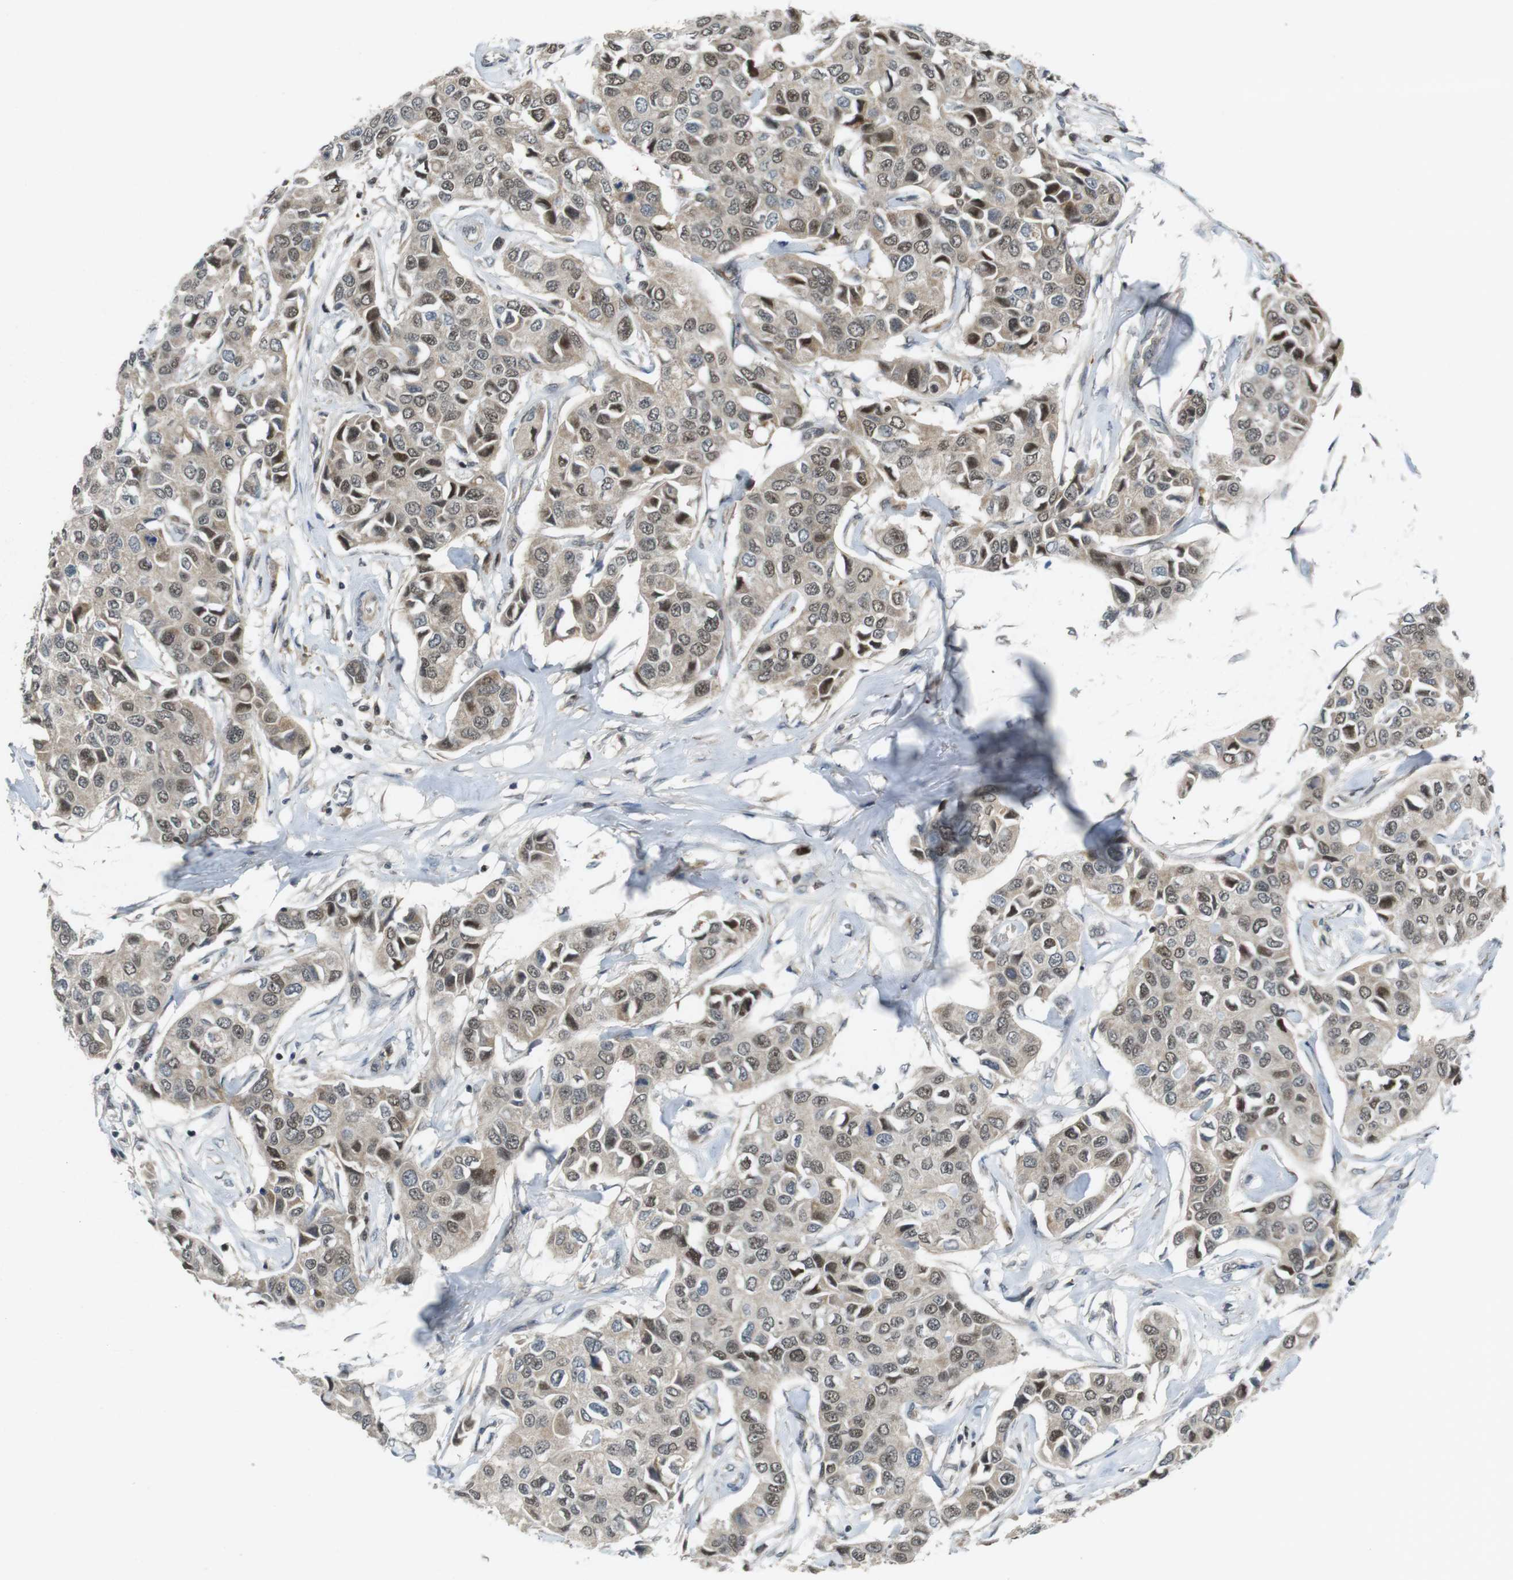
{"staining": {"intensity": "moderate", "quantity": ">75%", "location": "cytoplasmic/membranous,nuclear"}, "tissue": "breast cancer", "cell_type": "Tumor cells", "image_type": "cancer", "snomed": [{"axis": "morphology", "description": "Duct carcinoma"}, {"axis": "topography", "description": "Breast"}], "caption": "Immunohistochemical staining of human breast invasive ductal carcinoma demonstrates medium levels of moderate cytoplasmic/membranous and nuclear staining in about >75% of tumor cells. (DAB (3,3'-diaminobenzidine) IHC, brown staining for protein, blue staining for nuclei).", "gene": "MAPKAPK5", "patient": {"sex": "female", "age": 80}}